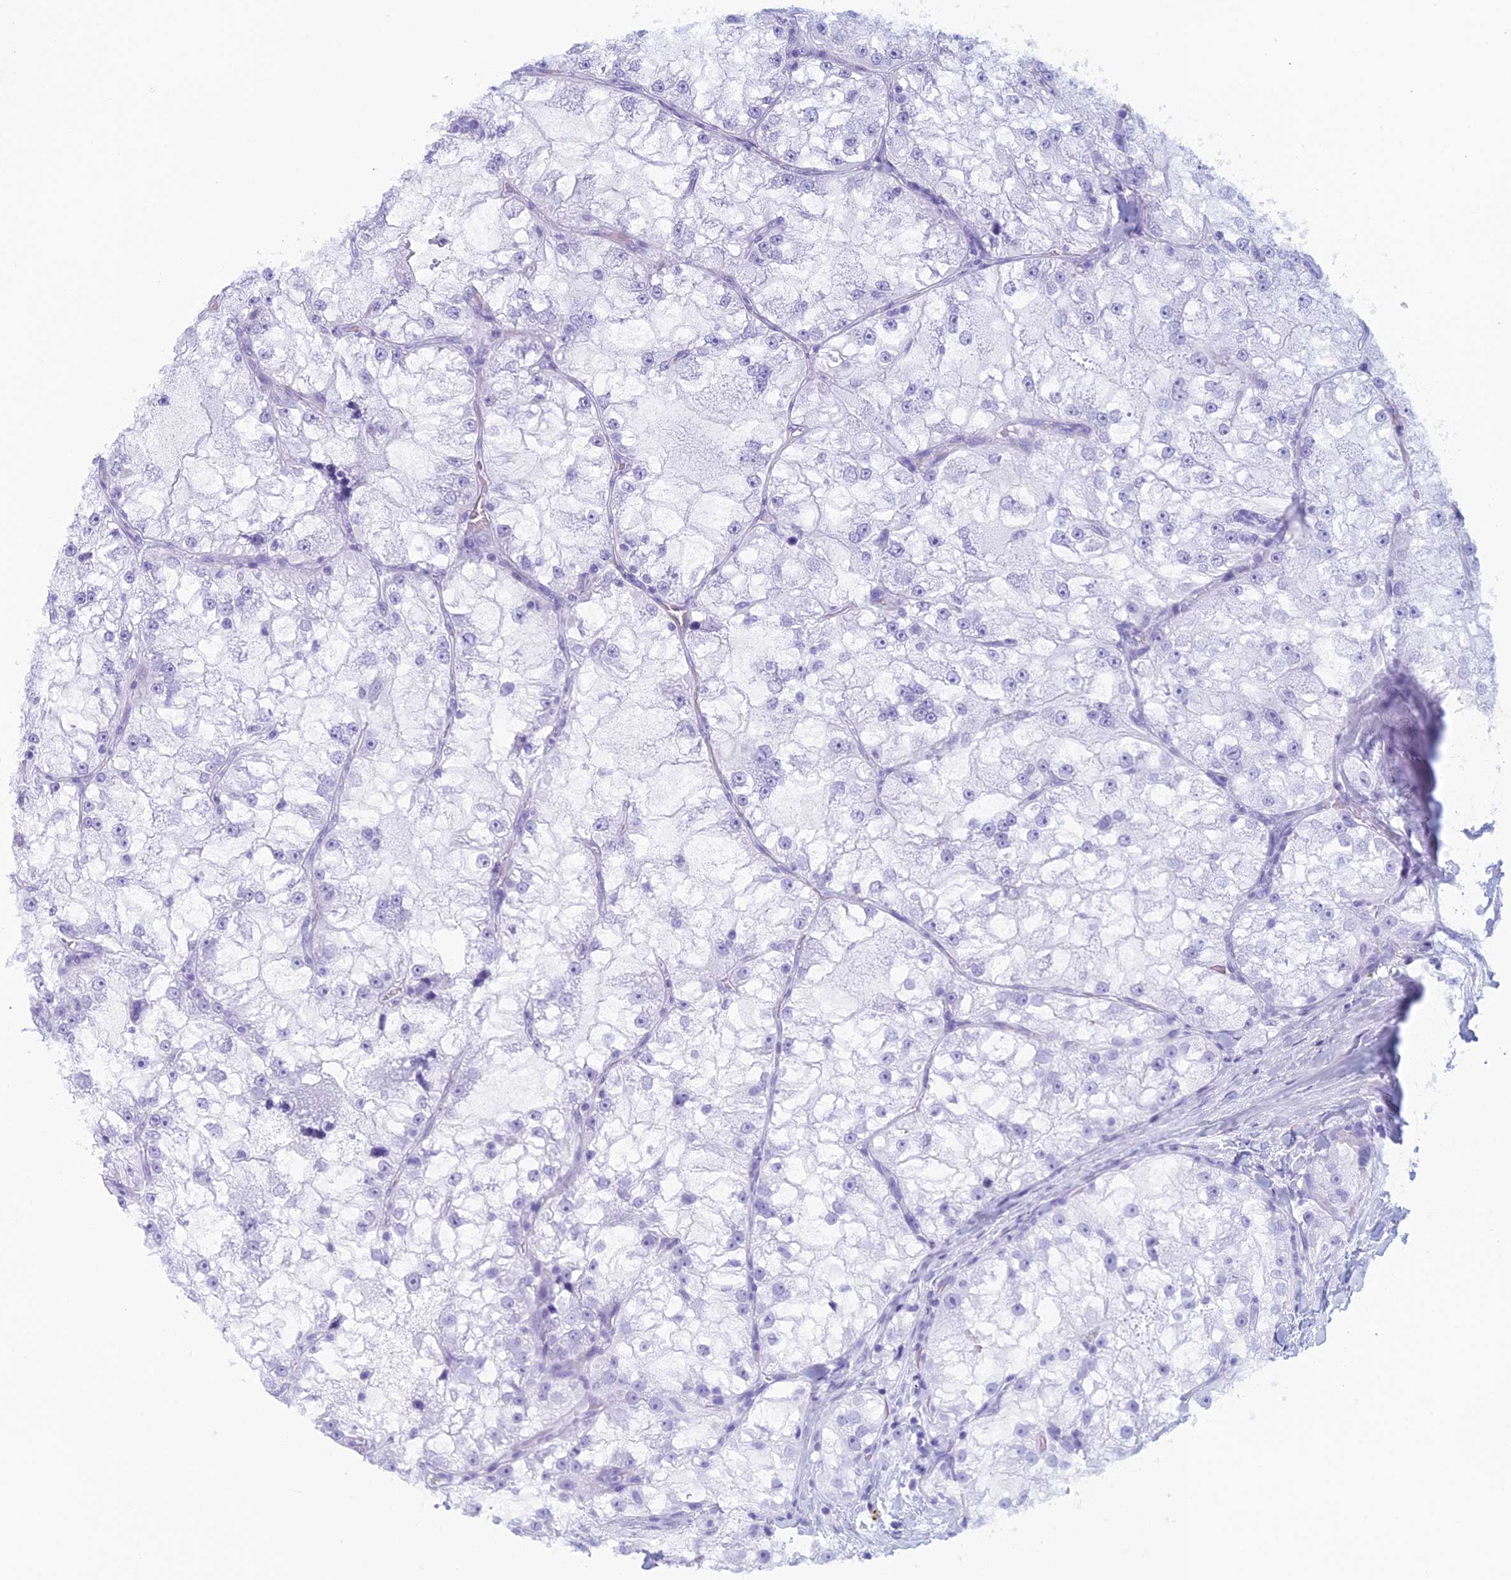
{"staining": {"intensity": "negative", "quantity": "none", "location": "none"}, "tissue": "renal cancer", "cell_type": "Tumor cells", "image_type": "cancer", "snomed": [{"axis": "morphology", "description": "Adenocarcinoma, NOS"}, {"axis": "topography", "description": "Kidney"}], "caption": "A photomicrograph of renal adenocarcinoma stained for a protein displays no brown staining in tumor cells.", "gene": "RGS17", "patient": {"sex": "female", "age": 72}}